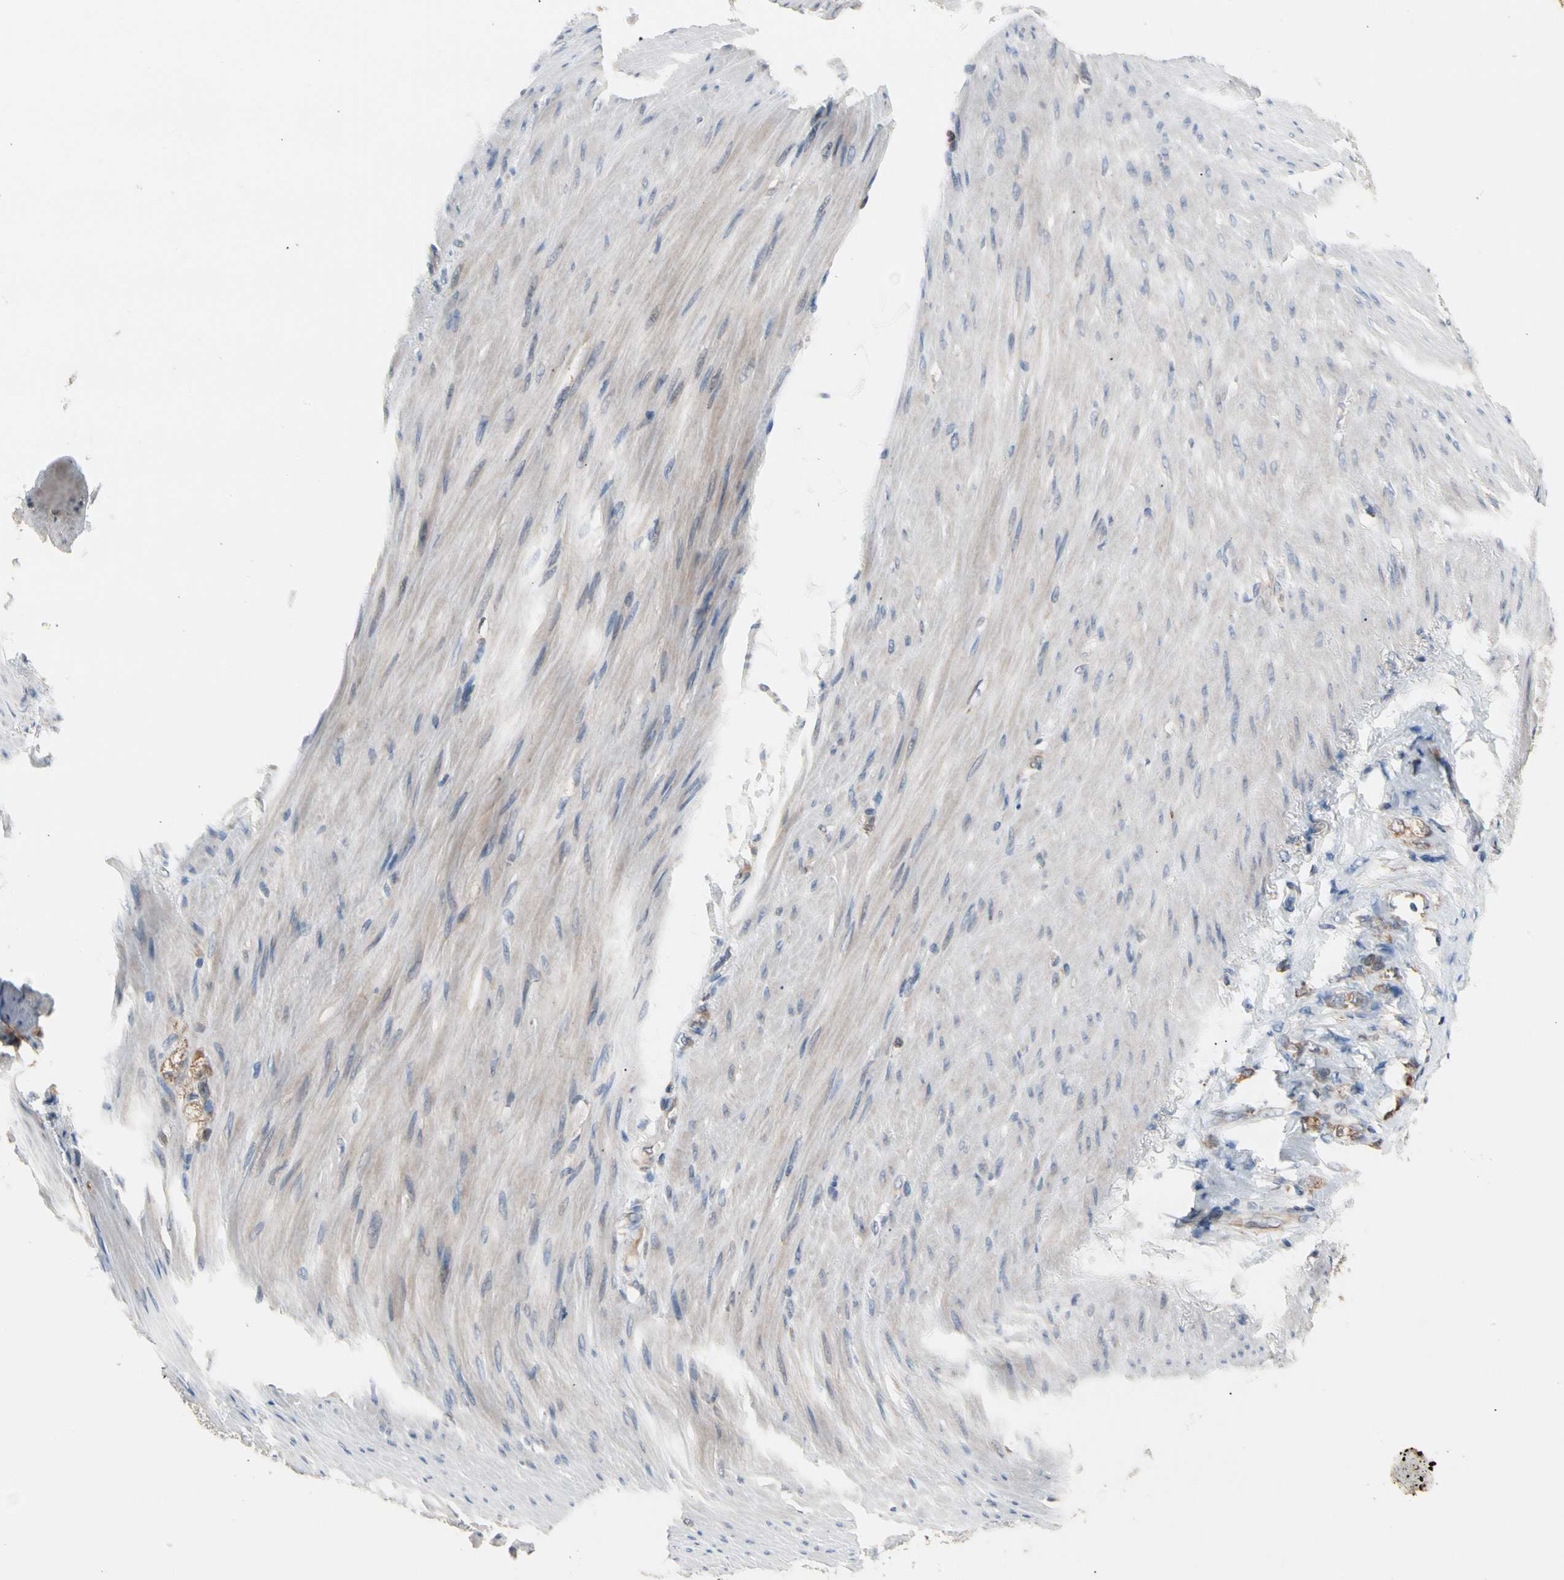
{"staining": {"intensity": "moderate", "quantity": ">75%", "location": "cytoplasmic/membranous"}, "tissue": "stomach cancer", "cell_type": "Tumor cells", "image_type": "cancer", "snomed": [{"axis": "morphology", "description": "Adenocarcinoma, NOS"}, {"axis": "topography", "description": "Stomach"}], "caption": "Brown immunohistochemical staining in stomach adenocarcinoma reveals moderate cytoplasmic/membranous staining in approximately >75% of tumor cells.", "gene": "MTHFS", "patient": {"sex": "male", "age": 82}}